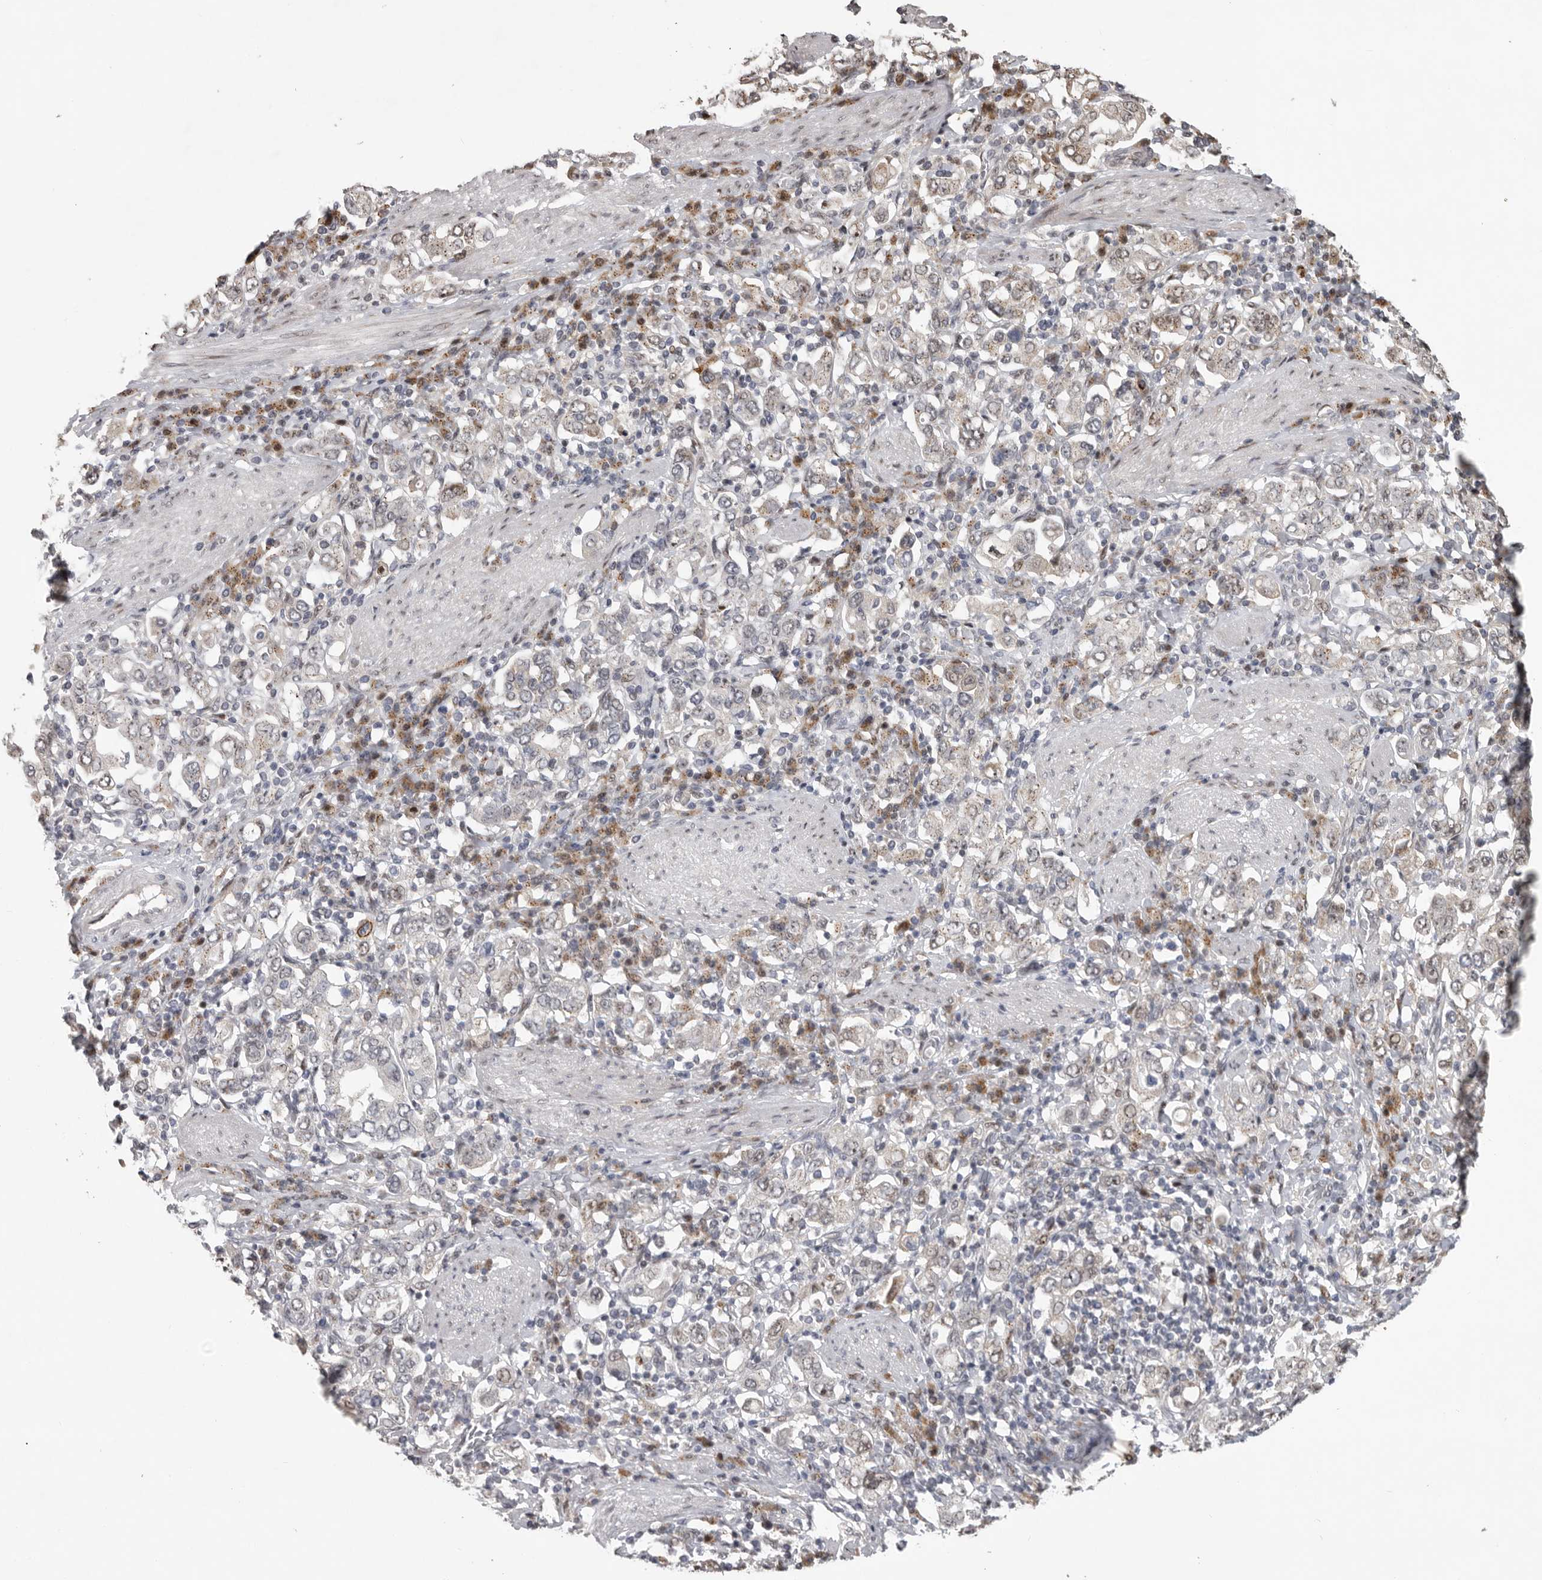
{"staining": {"intensity": "weak", "quantity": "25%-75%", "location": "cytoplasmic/membranous"}, "tissue": "stomach cancer", "cell_type": "Tumor cells", "image_type": "cancer", "snomed": [{"axis": "morphology", "description": "Adenocarcinoma, NOS"}, {"axis": "topography", "description": "Stomach, upper"}], "caption": "Immunohistochemical staining of stomach cancer reveals low levels of weak cytoplasmic/membranous protein expression in approximately 25%-75% of tumor cells. (Stains: DAB in brown, nuclei in blue, Microscopy: brightfield microscopy at high magnification).", "gene": "PCMTD1", "patient": {"sex": "male", "age": 62}}